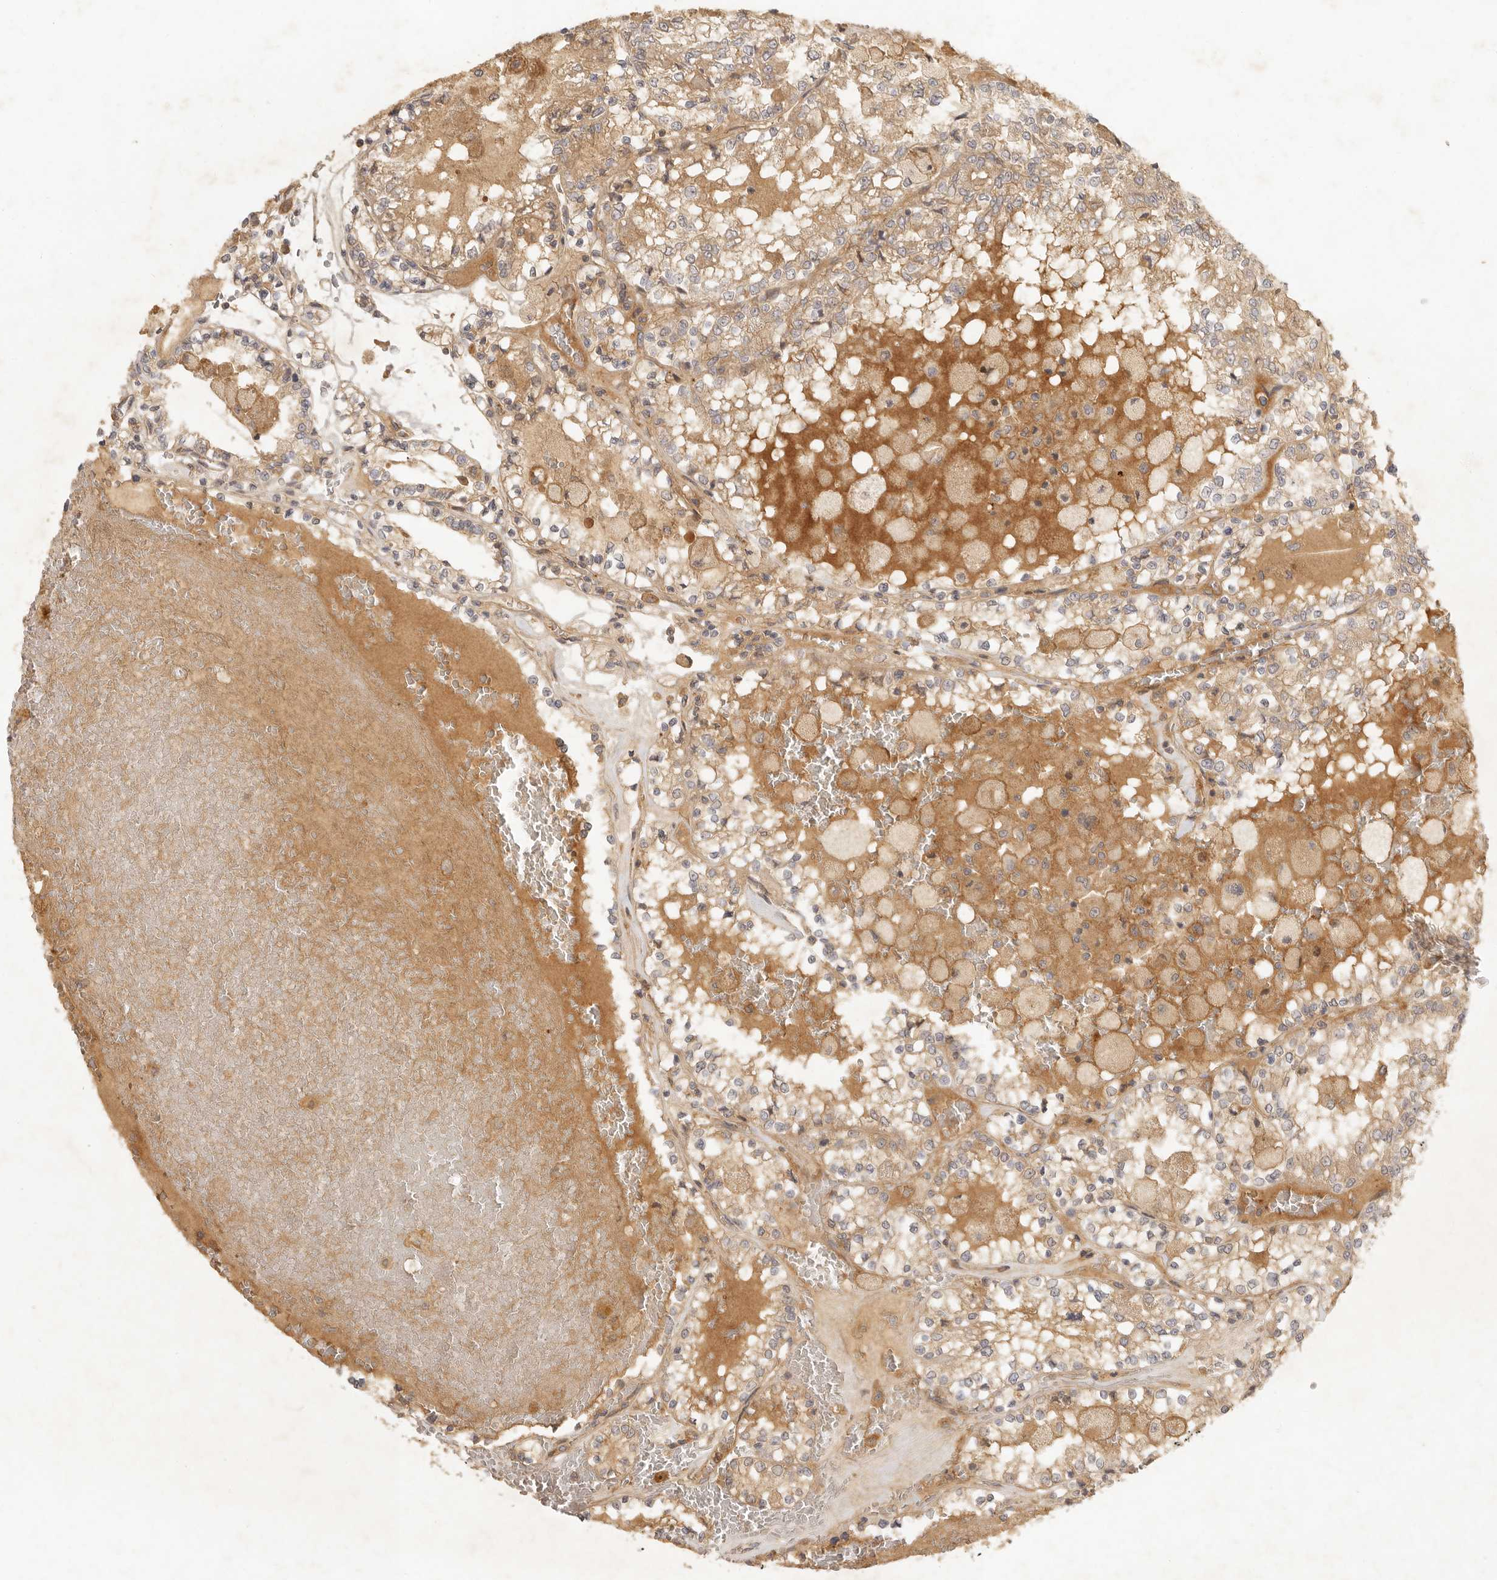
{"staining": {"intensity": "weak", "quantity": ">75%", "location": "cytoplasmic/membranous"}, "tissue": "renal cancer", "cell_type": "Tumor cells", "image_type": "cancer", "snomed": [{"axis": "morphology", "description": "Adenocarcinoma, NOS"}, {"axis": "topography", "description": "Kidney"}], "caption": "Weak cytoplasmic/membranous expression is seen in about >75% of tumor cells in renal cancer (adenocarcinoma).", "gene": "VIPR1", "patient": {"sex": "female", "age": 56}}